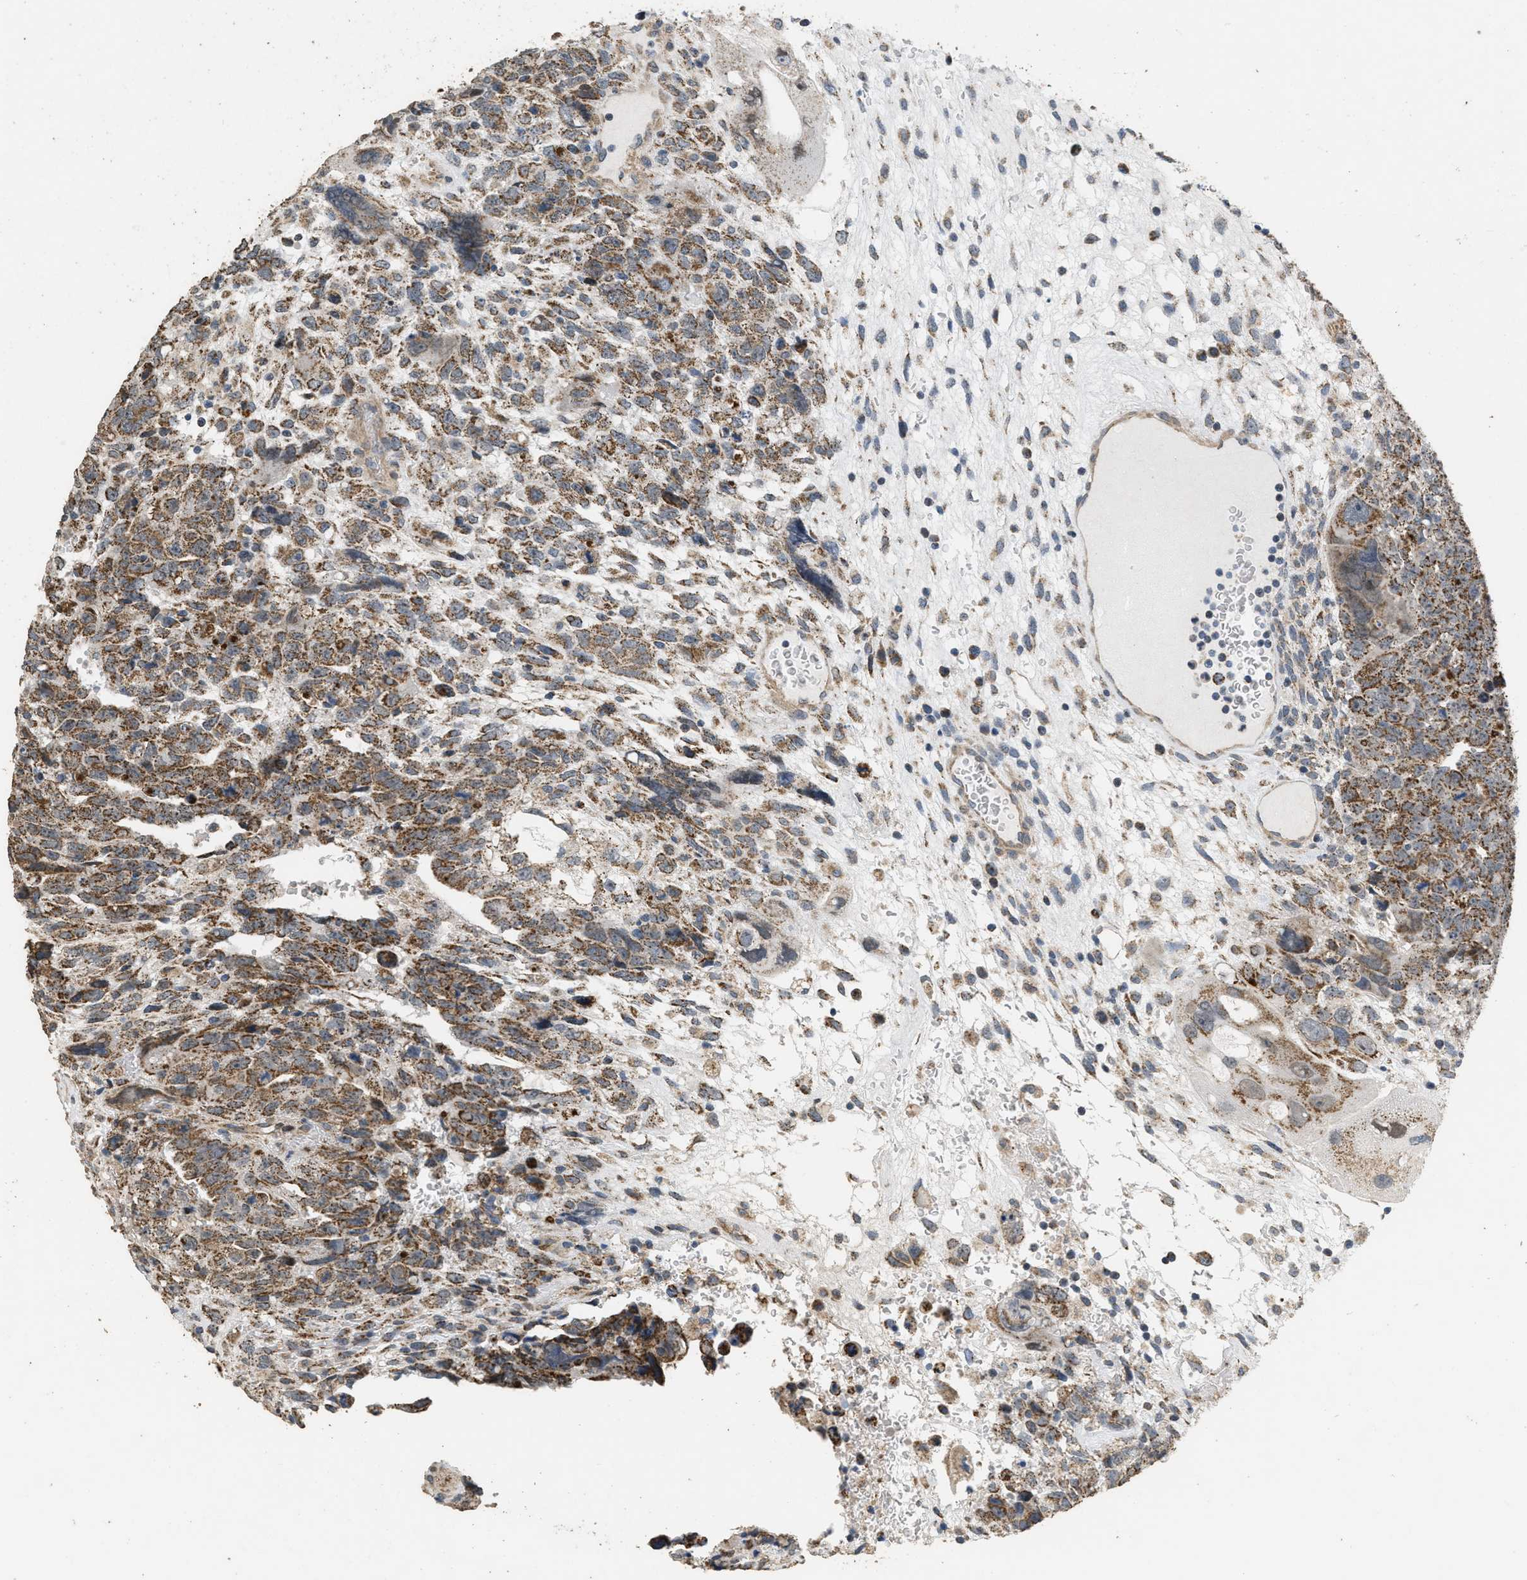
{"staining": {"intensity": "moderate", "quantity": ">75%", "location": "cytoplasmic/membranous"}, "tissue": "testis cancer", "cell_type": "Tumor cells", "image_type": "cancer", "snomed": [{"axis": "morphology", "description": "Carcinoma, Embryonal, NOS"}, {"axis": "topography", "description": "Testis"}], "caption": "Brown immunohistochemical staining in human testis embryonal carcinoma demonstrates moderate cytoplasmic/membranous positivity in about >75% of tumor cells.", "gene": "KCNA4", "patient": {"sex": "male", "age": 28}}